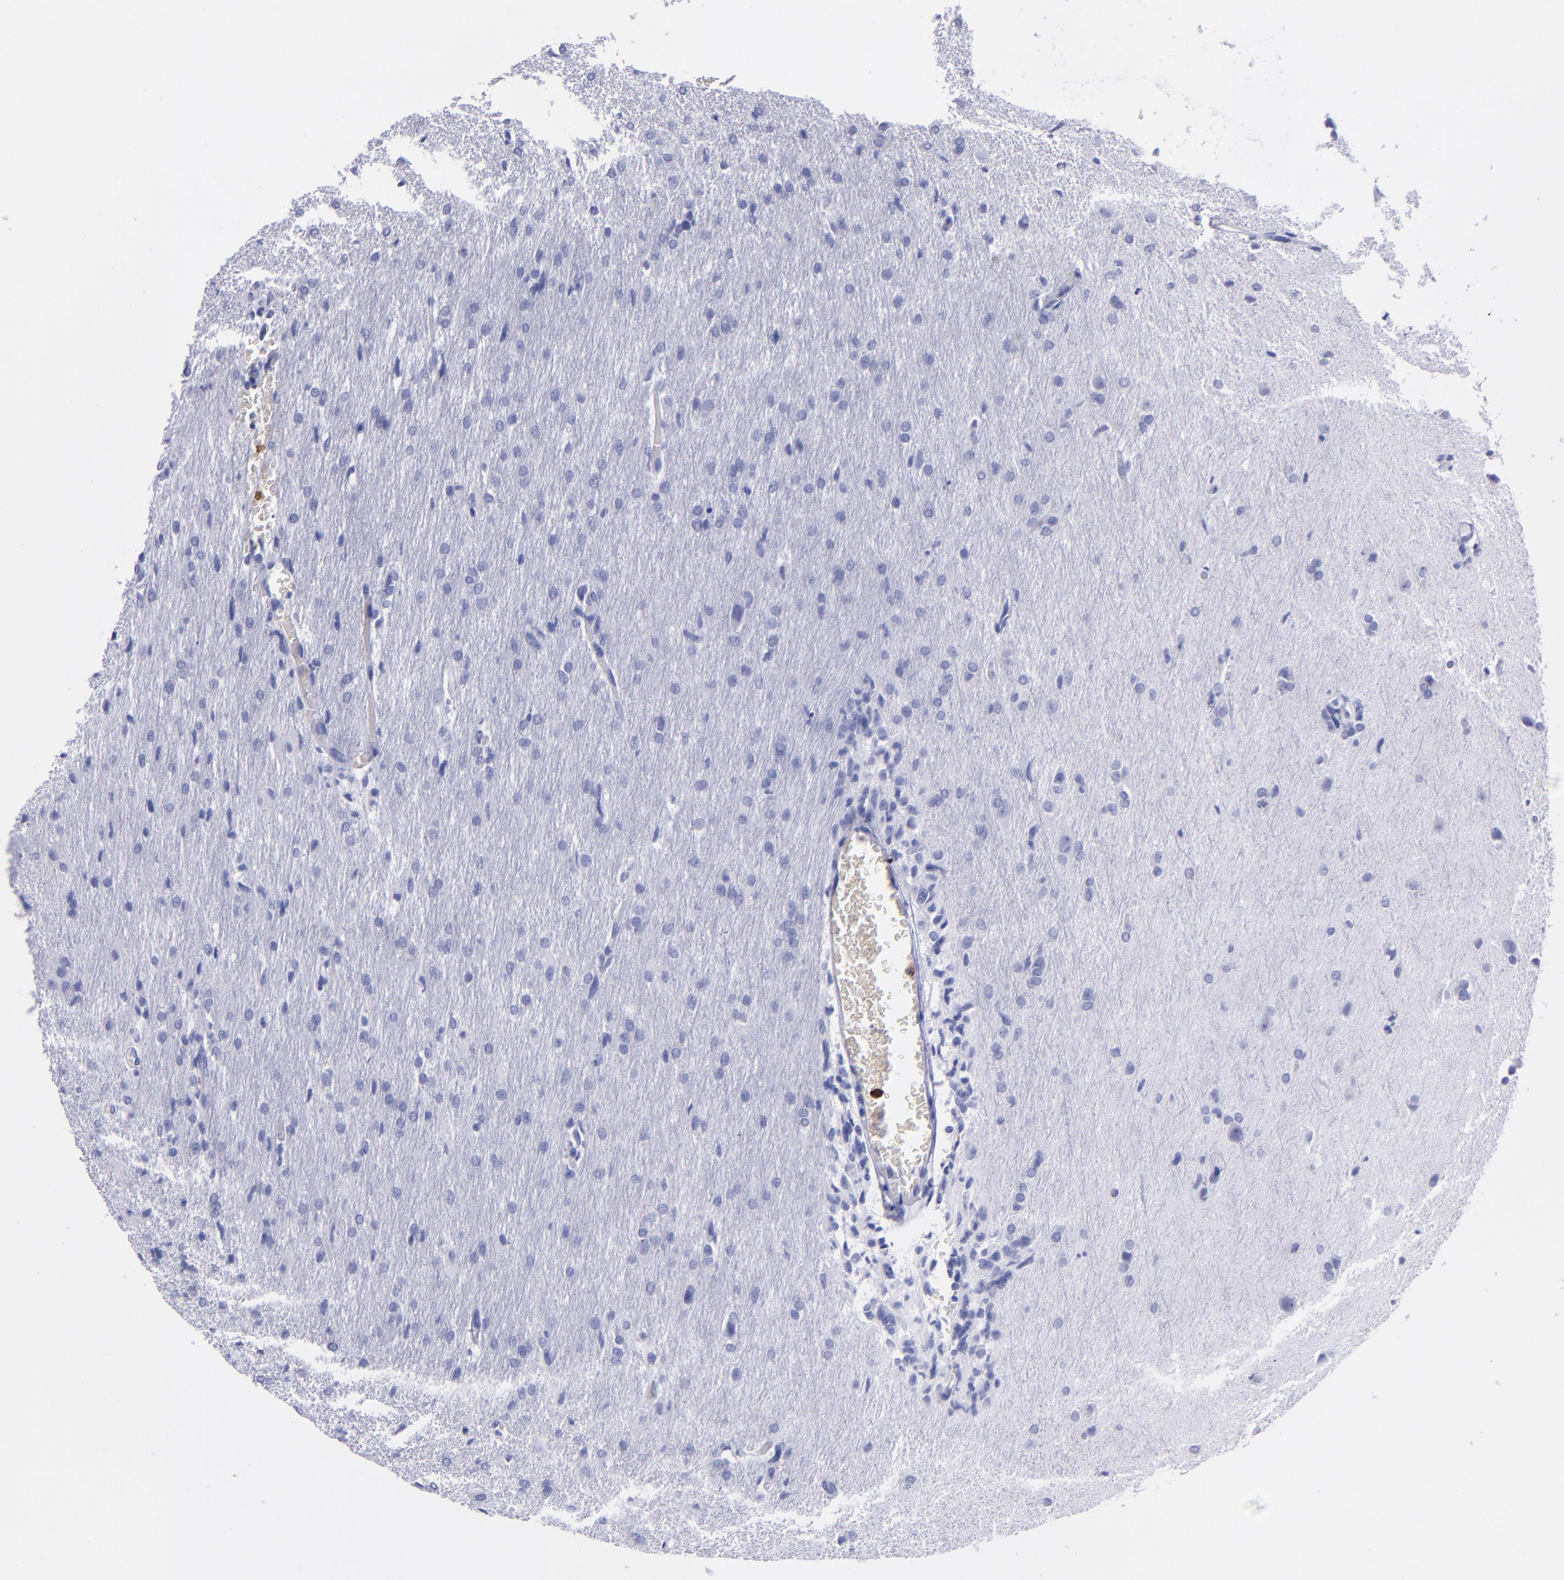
{"staining": {"intensity": "negative", "quantity": "none", "location": "none"}, "tissue": "glioma", "cell_type": "Tumor cells", "image_type": "cancer", "snomed": [{"axis": "morphology", "description": "Glioma, malignant, High grade"}, {"axis": "topography", "description": "Brain"}], "caption": "IHC photomicrograph of neoplastic tissue: malignant high-grade glioma stained with DAB exhibits no significant protein positivity in tumor cells. (Stains: DAB immunohistochemistry with hematoxylin counter stain, Microscopy: brightfield microscopy at high magnification).", "gene": "CR1", "patient": {"sex": "male", "age": 68}}